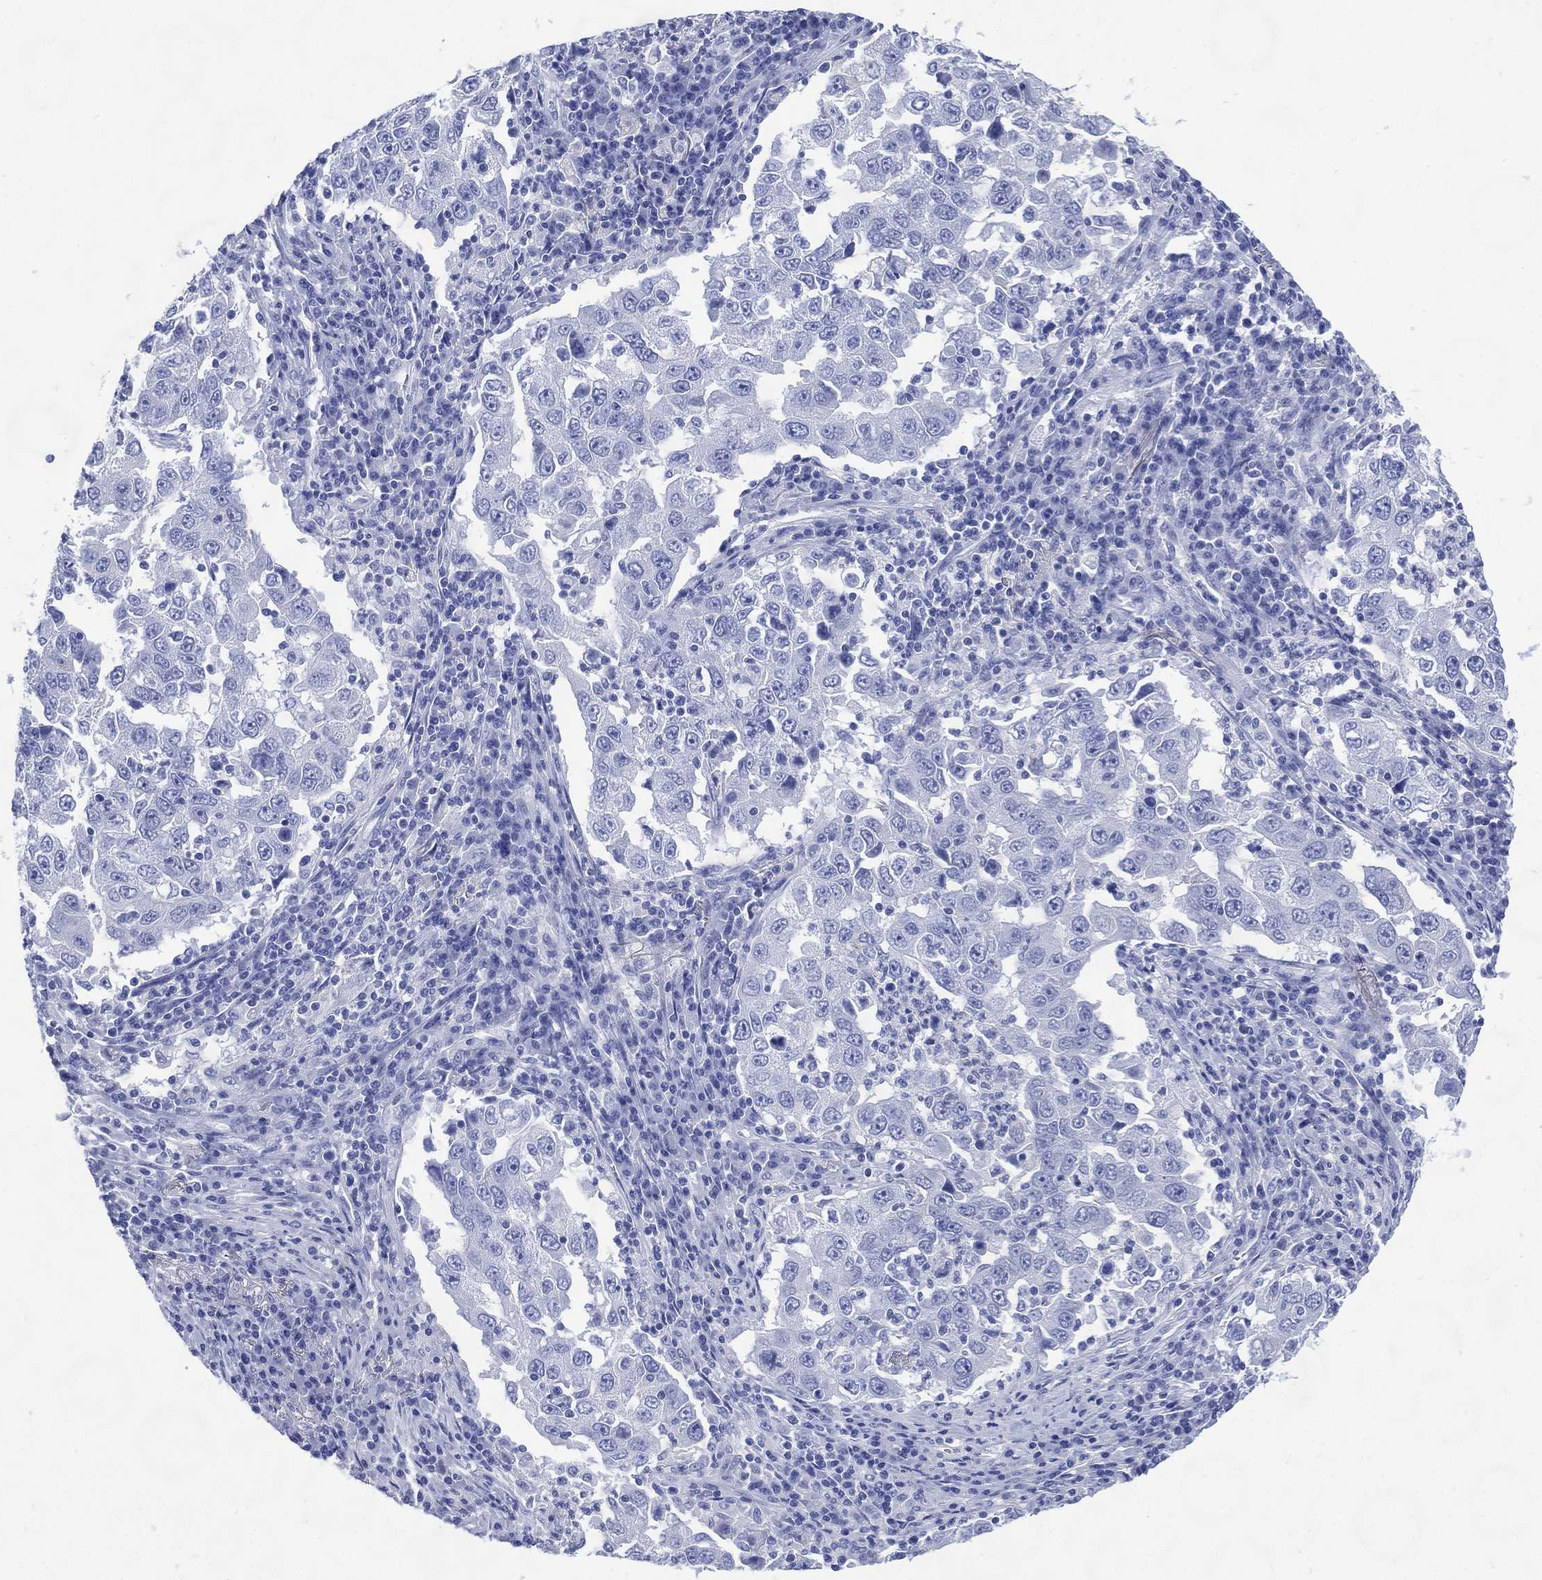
{"staining": {"intensity": "negative", "quantity": "none", "location": "none"}, "tissue": "lung cancer", "cell_type": "Tumor cells", "image_type": "cancer", "snomed": [{"axis": "morphology", "description": "Adenocarcinoma, NOS"}, {"axis": "topography", "description": "Lung"}], "caption": "Tumor cells show no significant protein expression in lung cancer (adenocarcinoma).", "gene": "SHCBP1L", "patient": {"sex": "male", "age": 73}}